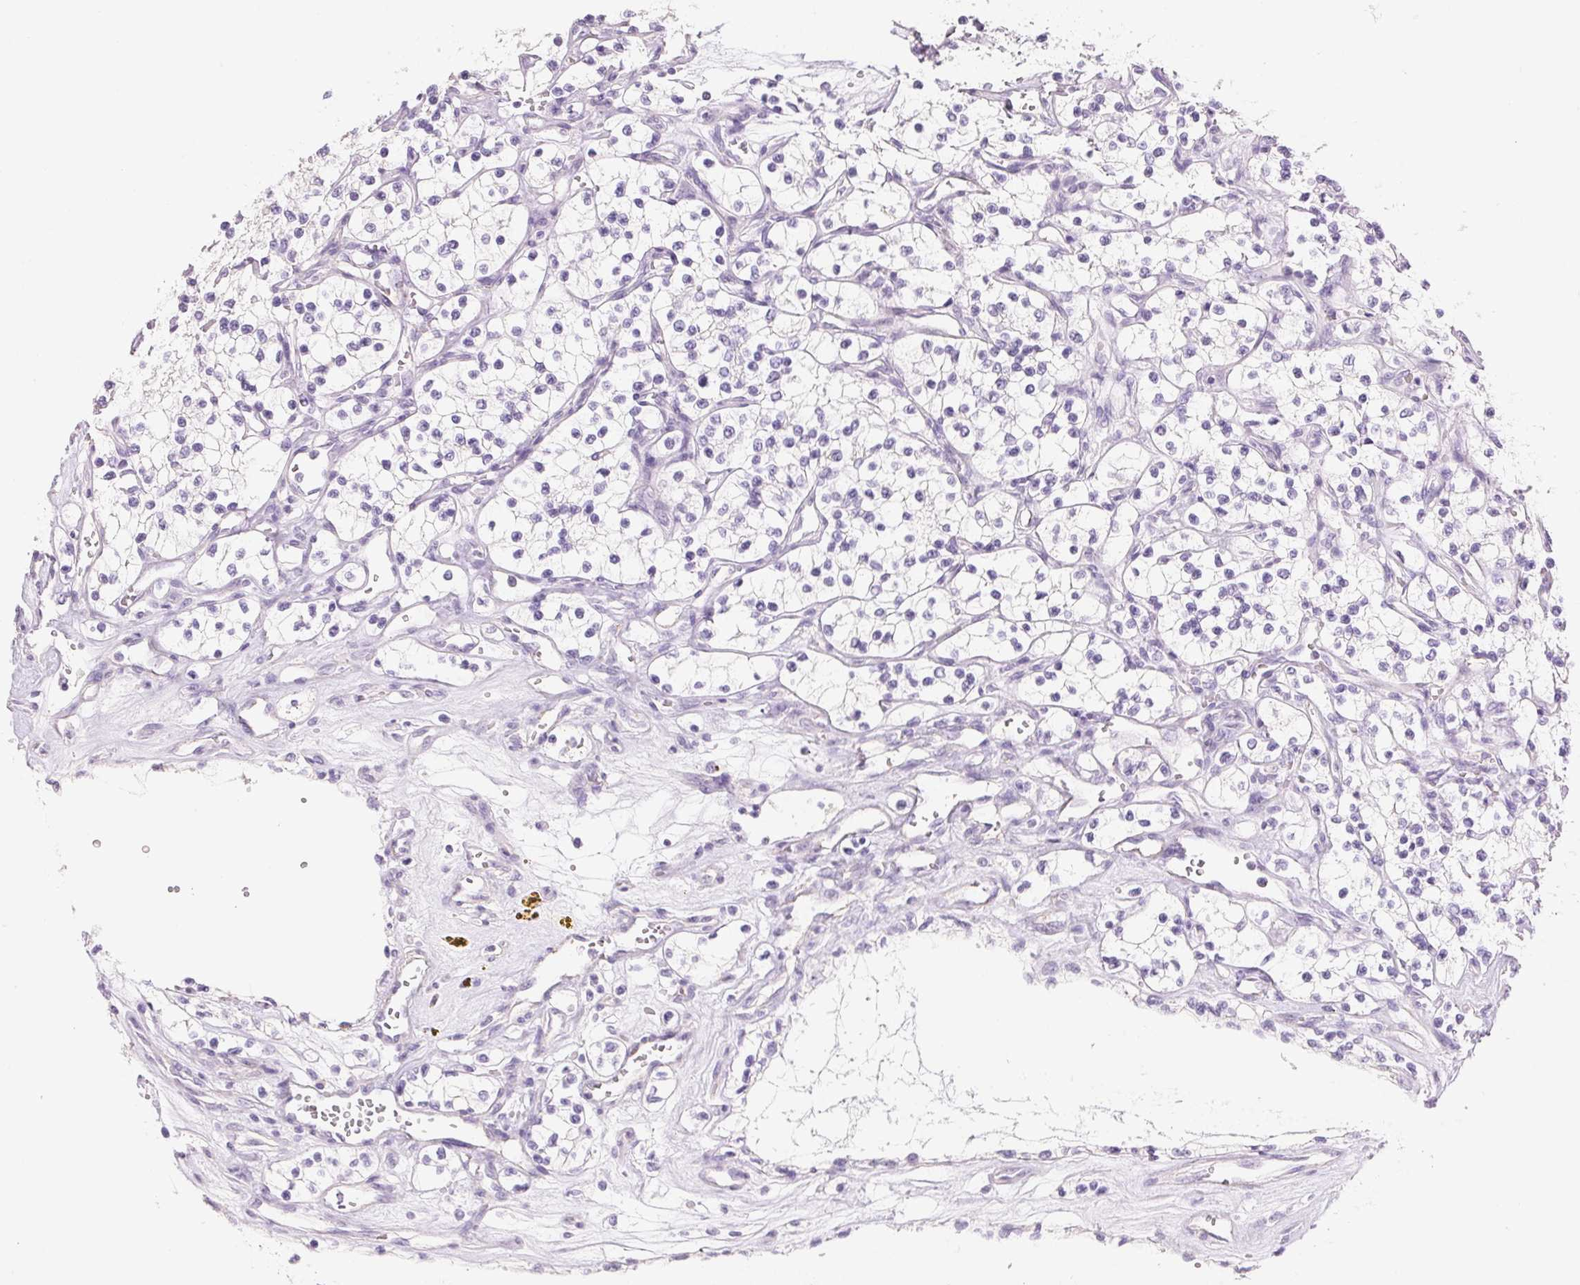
{"staining": {"intensity": "negative", "quantity": "none", "location": "none"}, "tissue": "renal cancer", "cell_type": "Tumor cells", "image_type": "cancer", "snomed": [{"axis": "morphology", "description": "Adenocarcinoma, NOS"}, {"axis": "topography", "description": "Kidney"}], "caption": "Immunohistochemistry (IHC) of human renal cancer reveals no expression in tumor cells.", "gene": "KCNE2", "patient": {"sex": "female", "age": 69}}